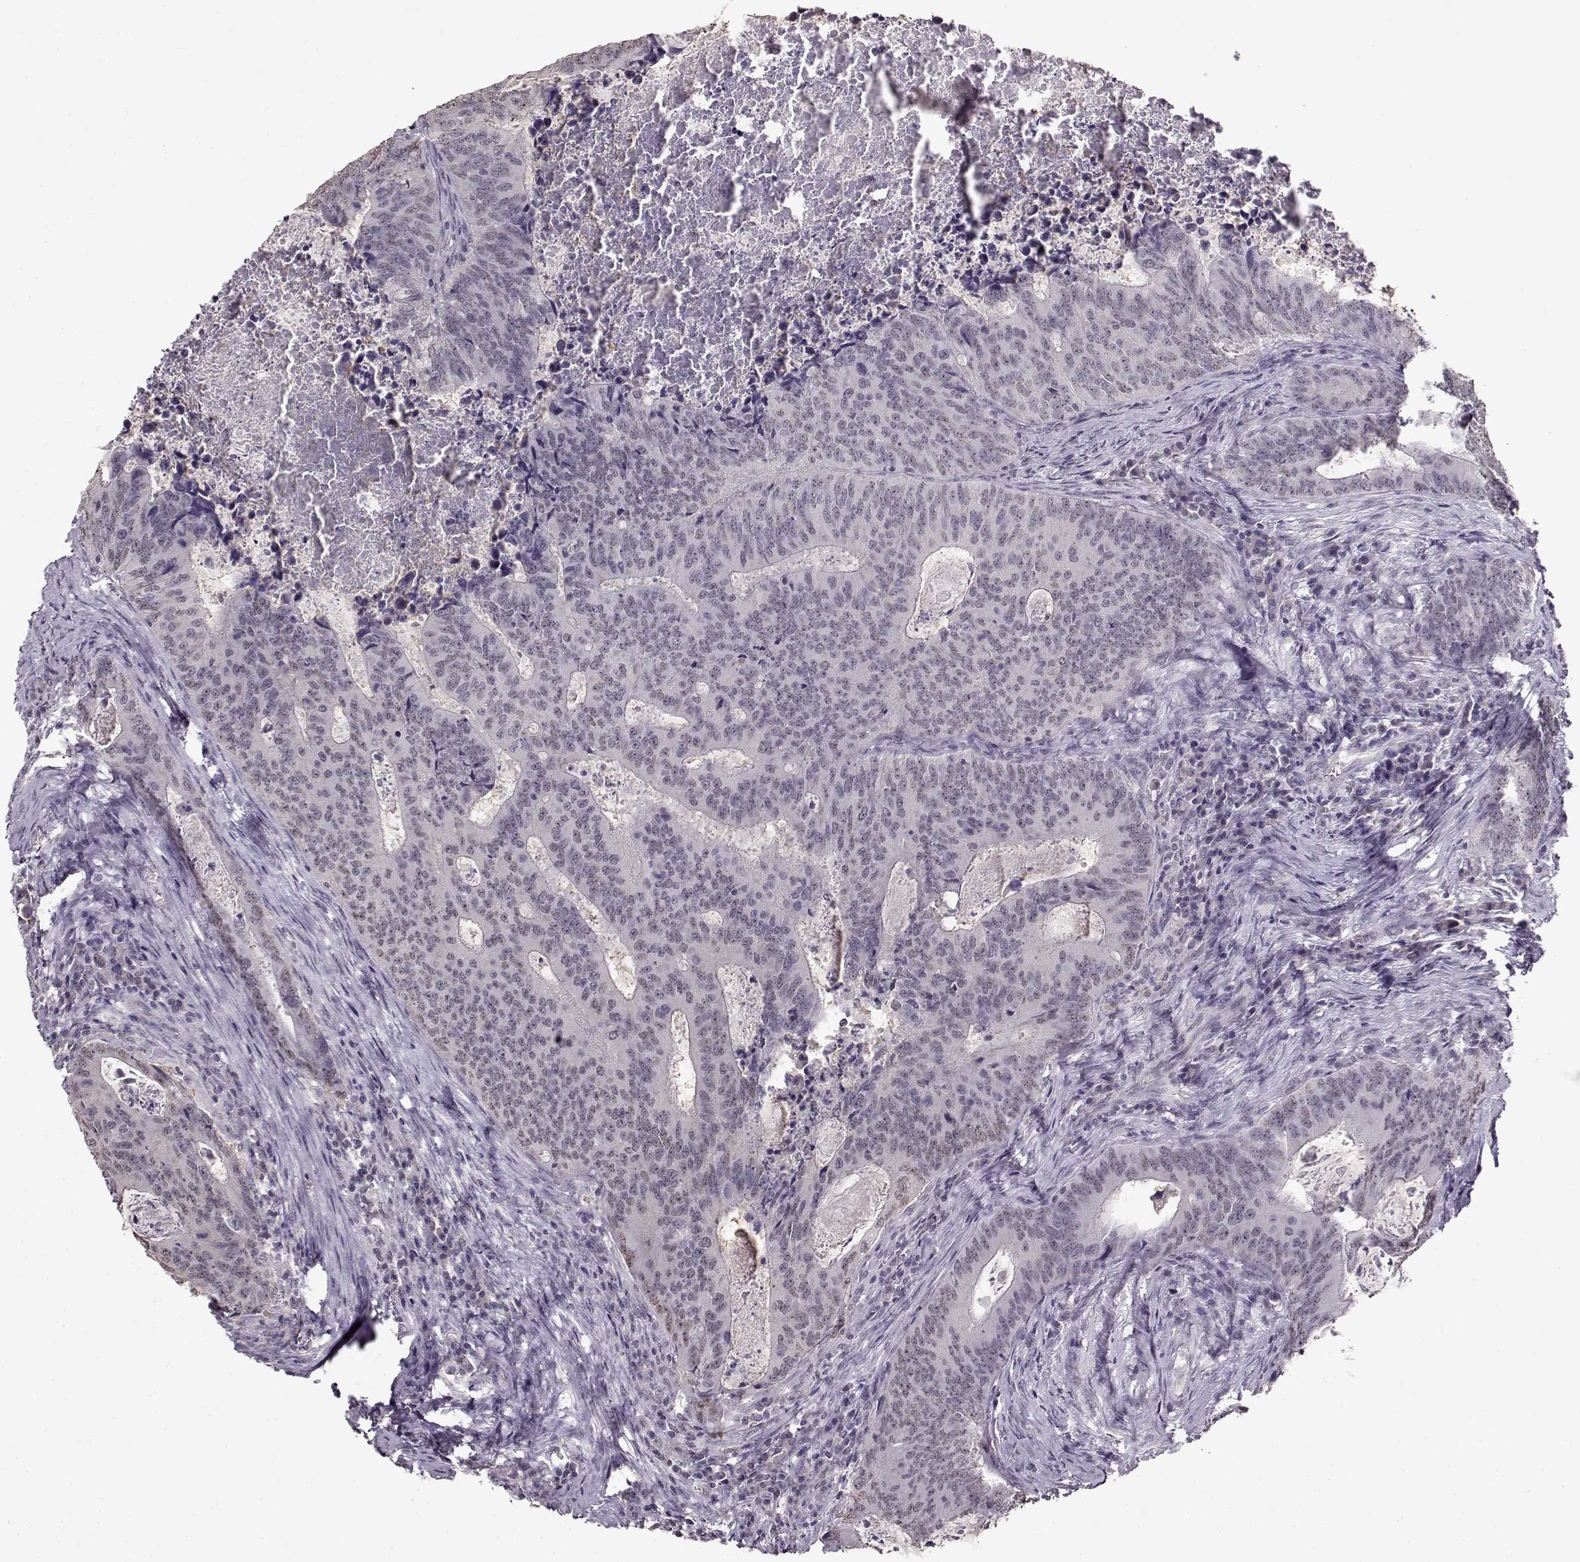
{"staining": {"intensity": "negative", "quantity": "none", "location": "none"}, "tissue": "colorectal cancer", "cell_type": "Tumor cells", "image_type": "cancer", "snomed": [{"axis": "morphology", "description": "Adenocarcinoma, NOS"}, {"axis": "topography", "description": "Colon"}], "caption": "High magnification brightfield microscopy of colorectal adenocarcinoma stained with DAB (brown) and counterstained with hematoxylin (blue): tumor cells show no significant positivity. Nuclei are stained in blue.", "gene": "RP1L1", "patient": {"sex": "male", "age": 67}}